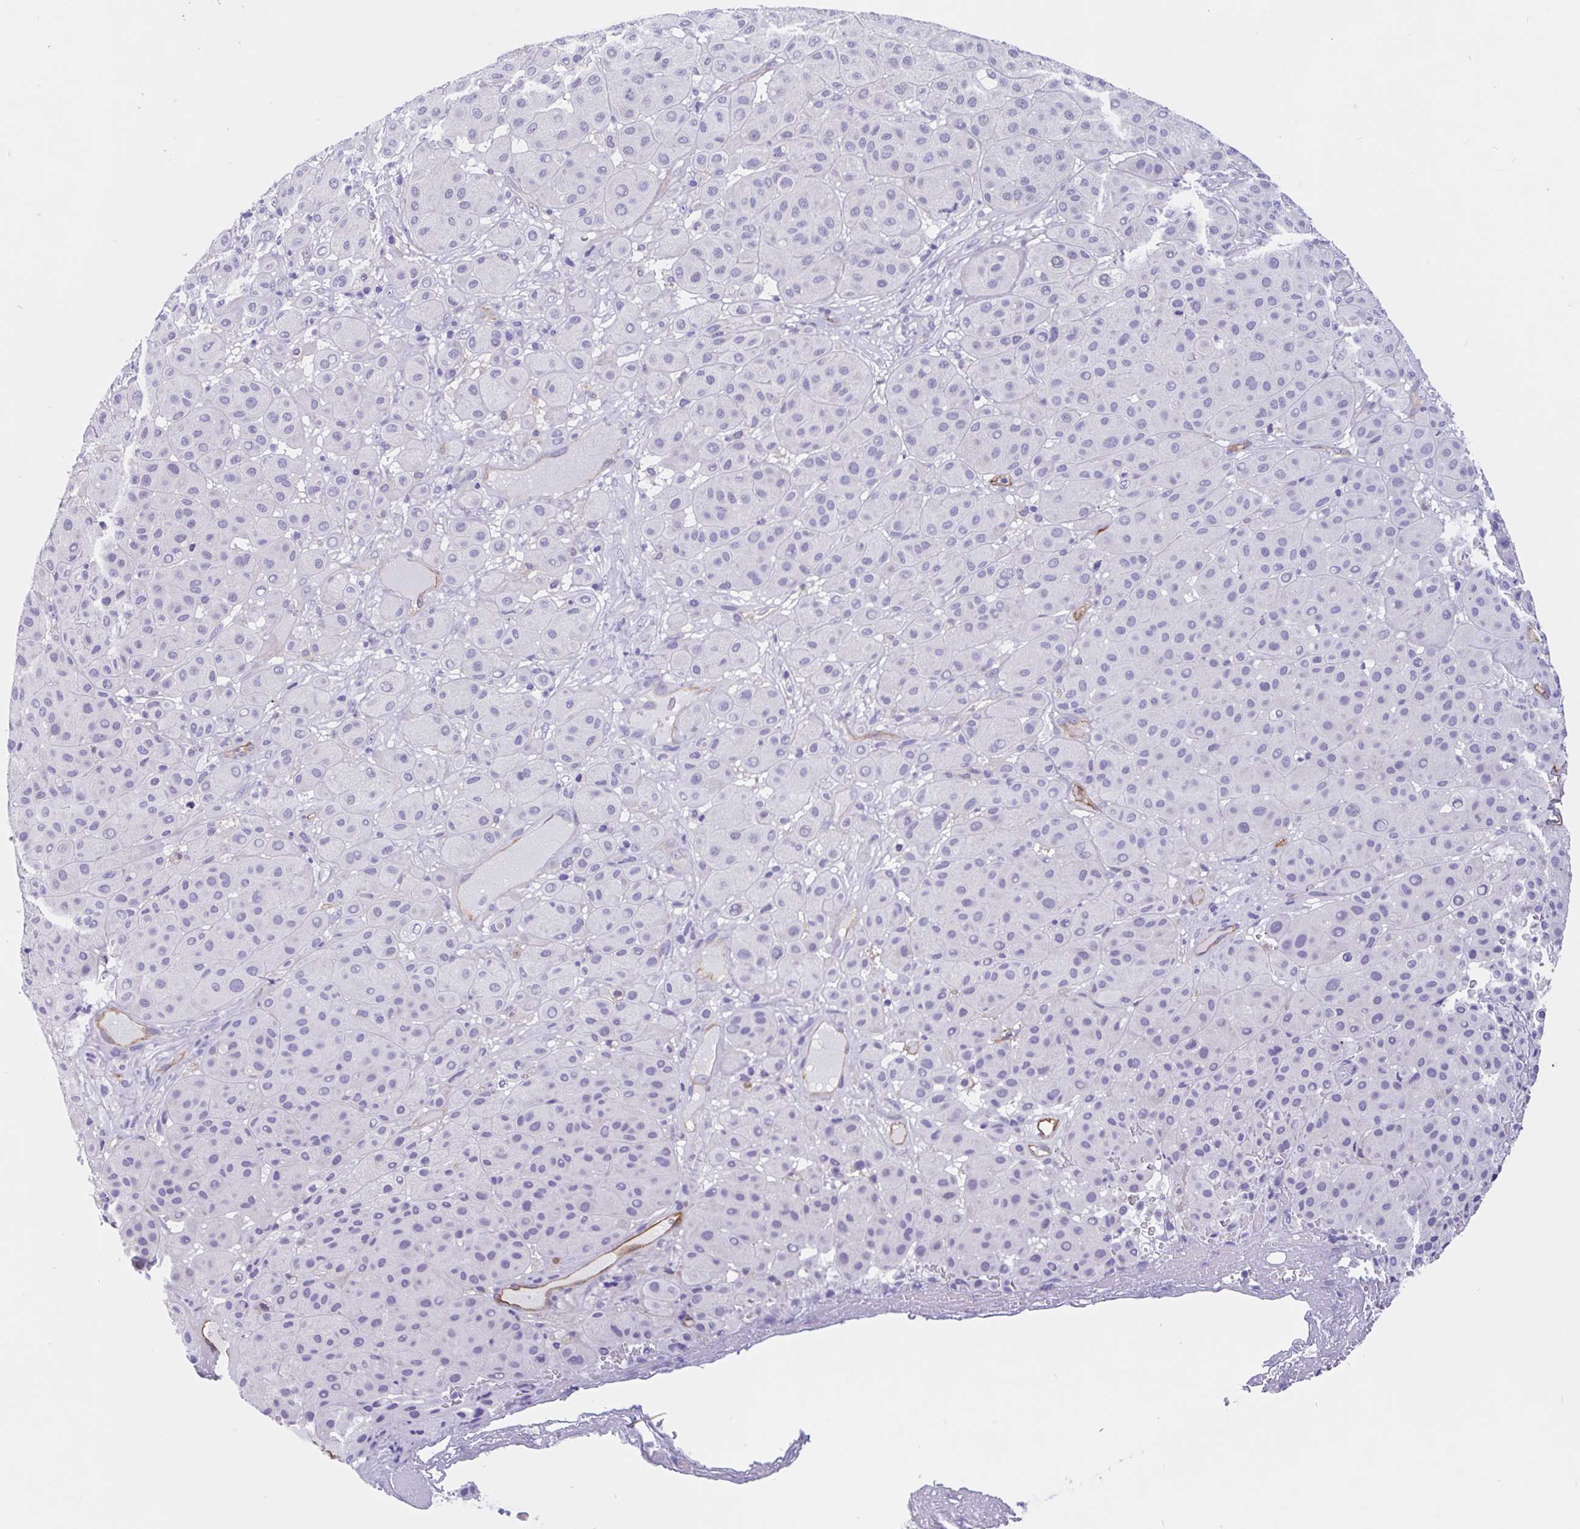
{"staining": {"intensity": "negative", "quantity": "none", "location": "none"}, "tissue": "melanoma", "cell_type": "Tumor cells", "image_type": "cancer", "snomed": [{"axis": "morphology", "description": "Malignant melanoma, Metastatic site"}, {"axis": "topography", "description": "Smooth muscle"}], "caption": "DAB immunohistochemical staining of melanoma reveals no significant expression in tumor cells.", "gene": "LIMCH1", "patient": {"sex": "male", "age": 41}}